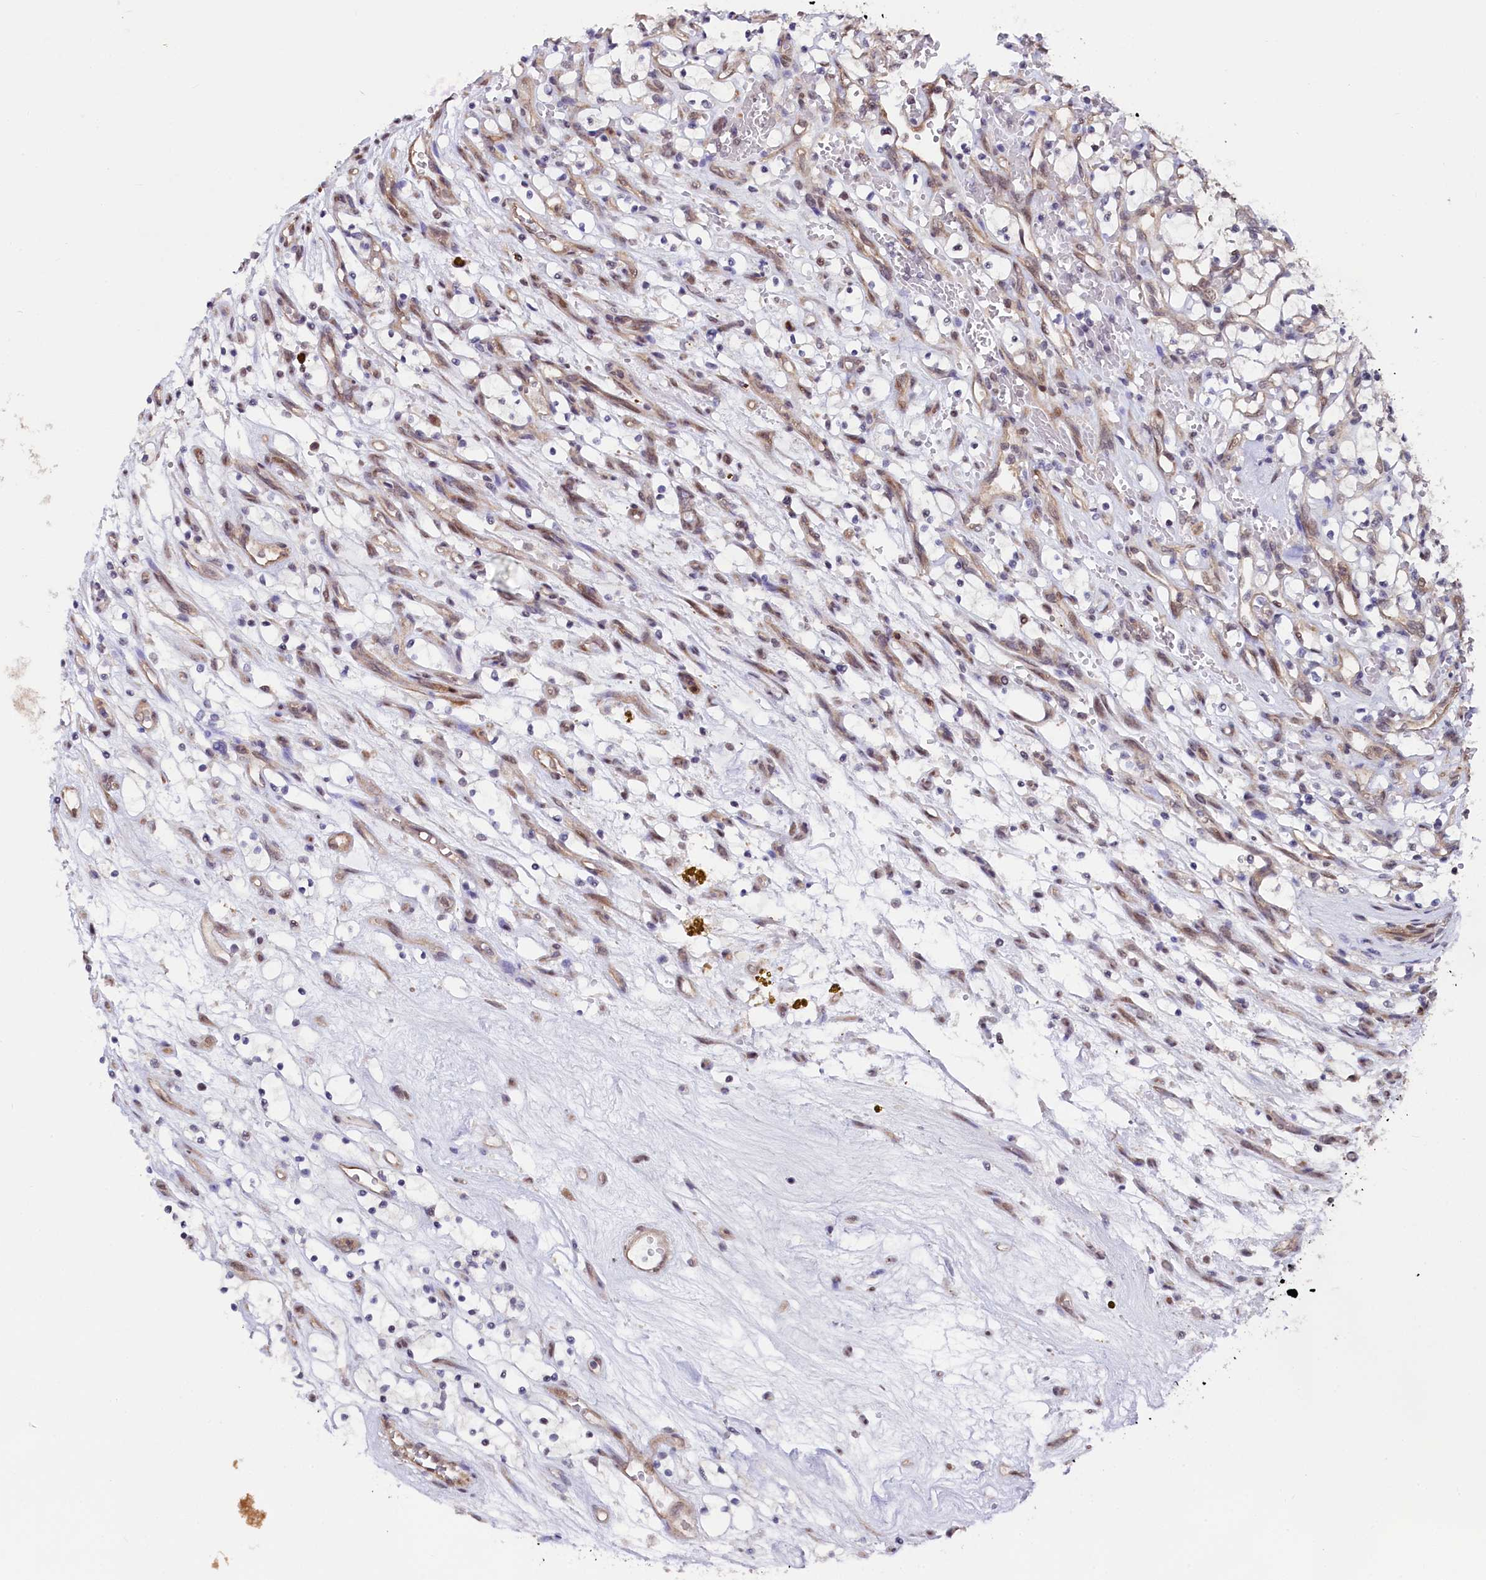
{"staining": {"intensity": "negative", "quantity": "none", "location": "none"}, "tissue": "renal cancer", "cell_type": "Tumor cells", "image_type": "cancer", "snomed": [{"axis": "morphology", "description": "Adenocarcinoma, NOS"}, {"axis": "topography", "description": "Kidney"}], "caption": "Adenocarcinoma (renal) was stained to show a protein in brown. There is no significant staining in tumor cells. (DAB (3,3'-diaminobenzidine) immunohistochemistry (IHC), high magnification).", "gene": "LEO1", "patient": {"sex": "female", "age": 69}}